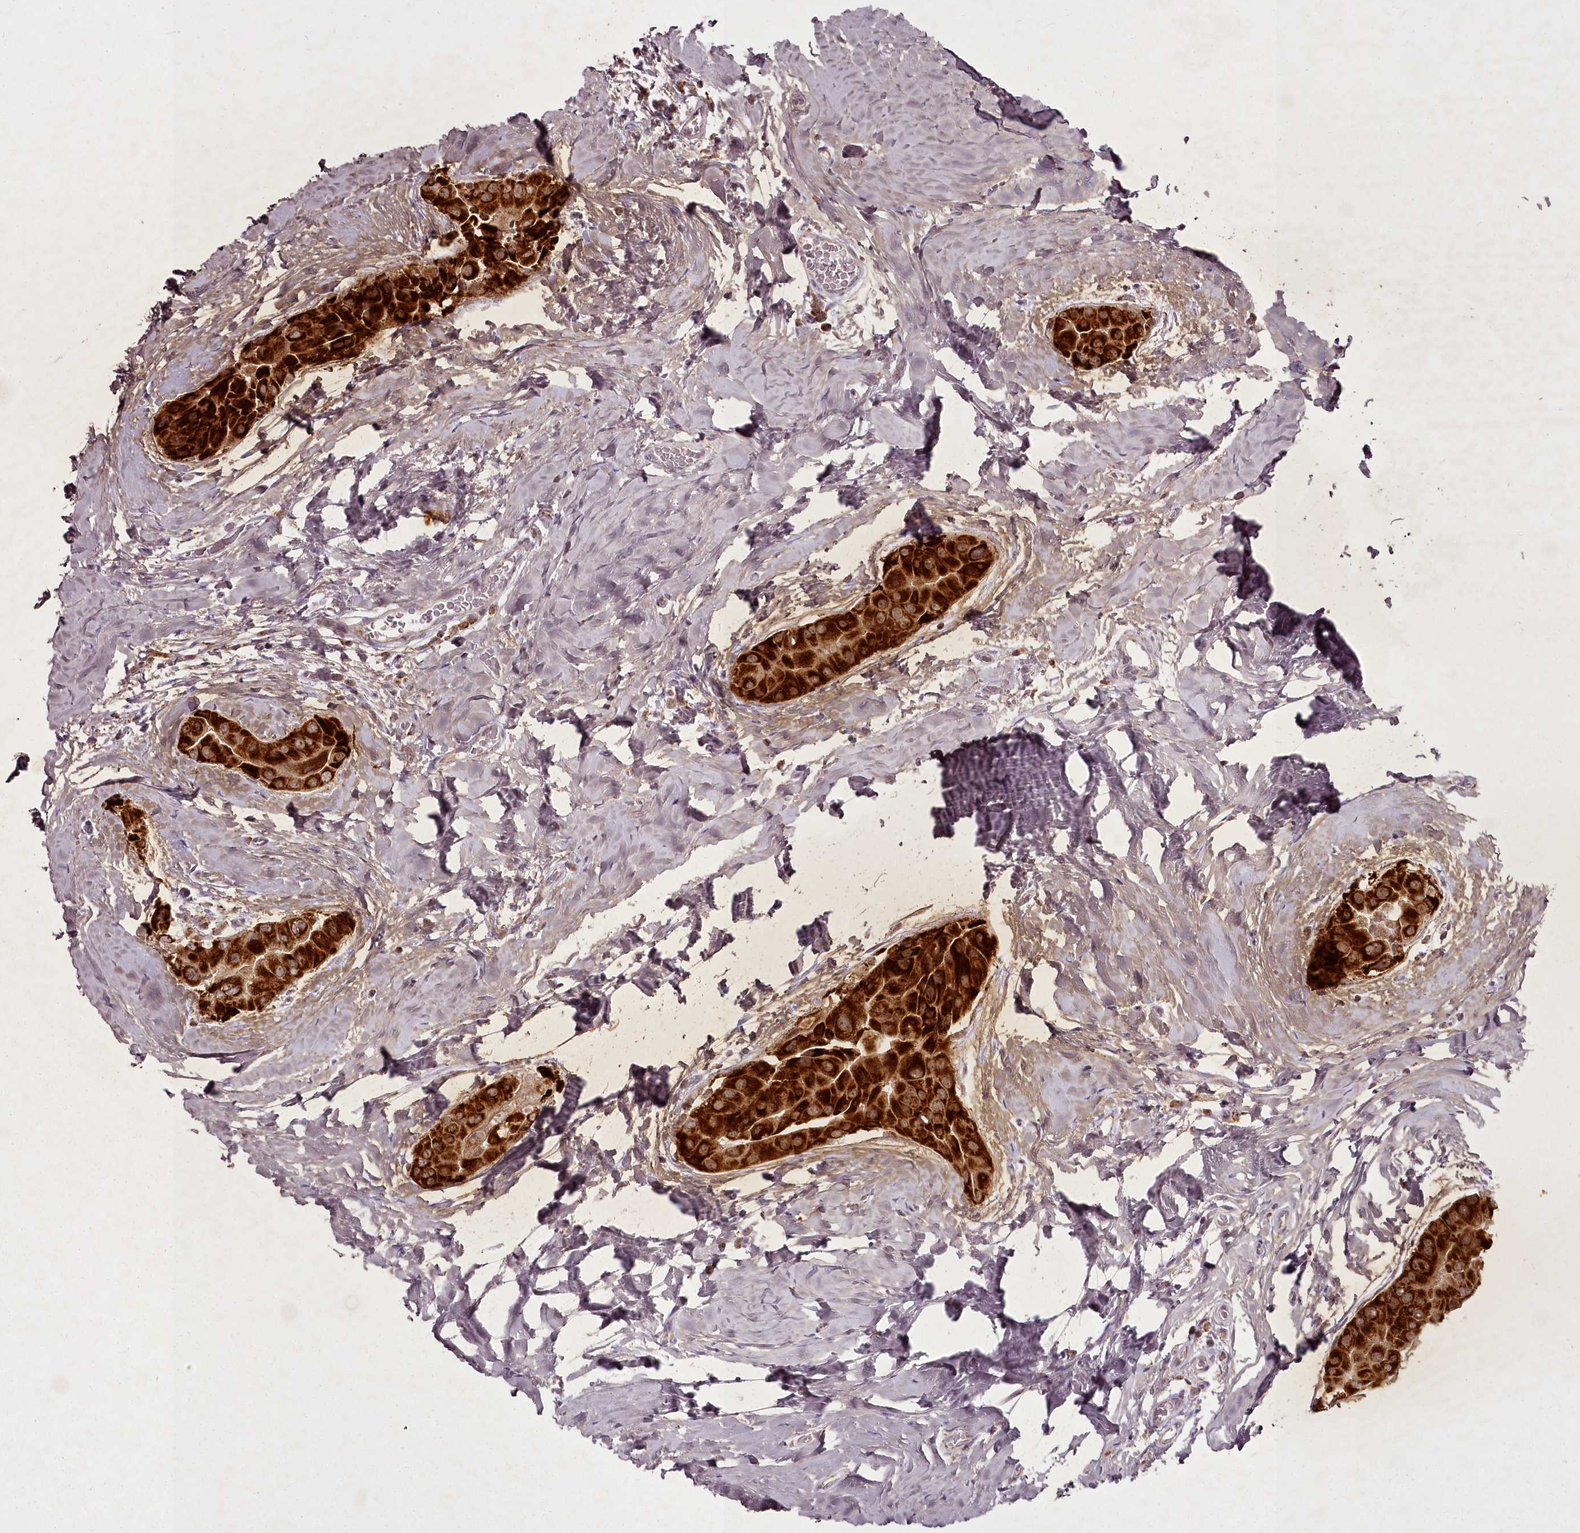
{"staining": {"intensity": "strong", "quantity": ">75%", "location": "cytoplasmic/membranous"}, "tissue": "thyroid cancer", "cell_type": "Tumor cells", "image_type": "cancer", "snomed": [{"axis": "morphology", "description": "Papillary adenocarcinoma, NOS"}, {"axis": "topography", "description": "Thyroid gland"}], "caption": "Protein analysis of thyroid cancer tissue demonstrates strong cytoplasmic/membranous positivity in approximately >75% of tumor cells. (Brightfield microscopy of DAB IHC at high magnification).", "gene": "CHCHD2", "patient": {"sex": "male", "age": 33}}